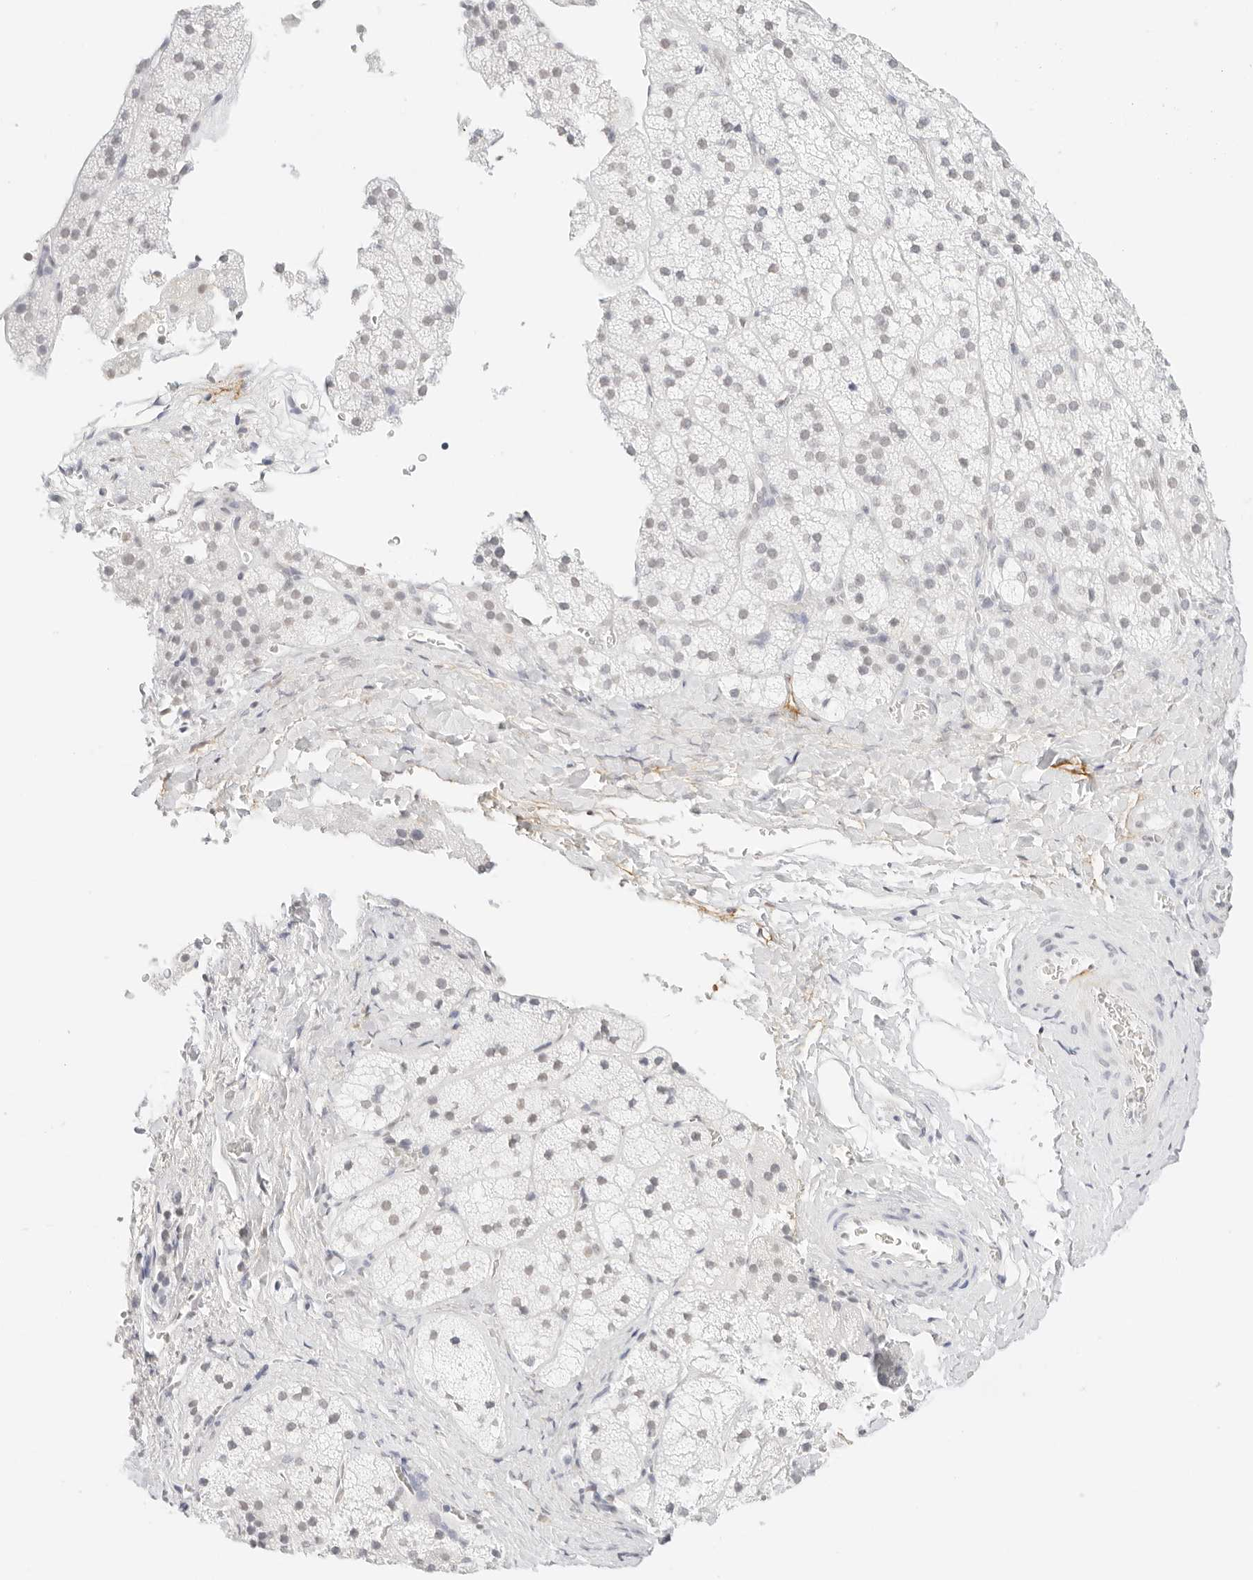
{"staining": {"intensity": "weak", "quantity": "25%-75%", "location": "nuclear"}, "tissue": "adrenal gland", "cell_type": "Glandular cells", "image_type": "normal", "snomed": [{"axis": "morphology", "description": "Normal tissue, NOS"}, {"axis": "topography", "description": "Adrenal gland"}], "caption": "The photomicrograph displays a brown stain indicating the presence of a protein in the nuclear of glandular cells in adrenal gland.", "gene": "FBLN5", "patient": {"sex": "female", "age": 44}}